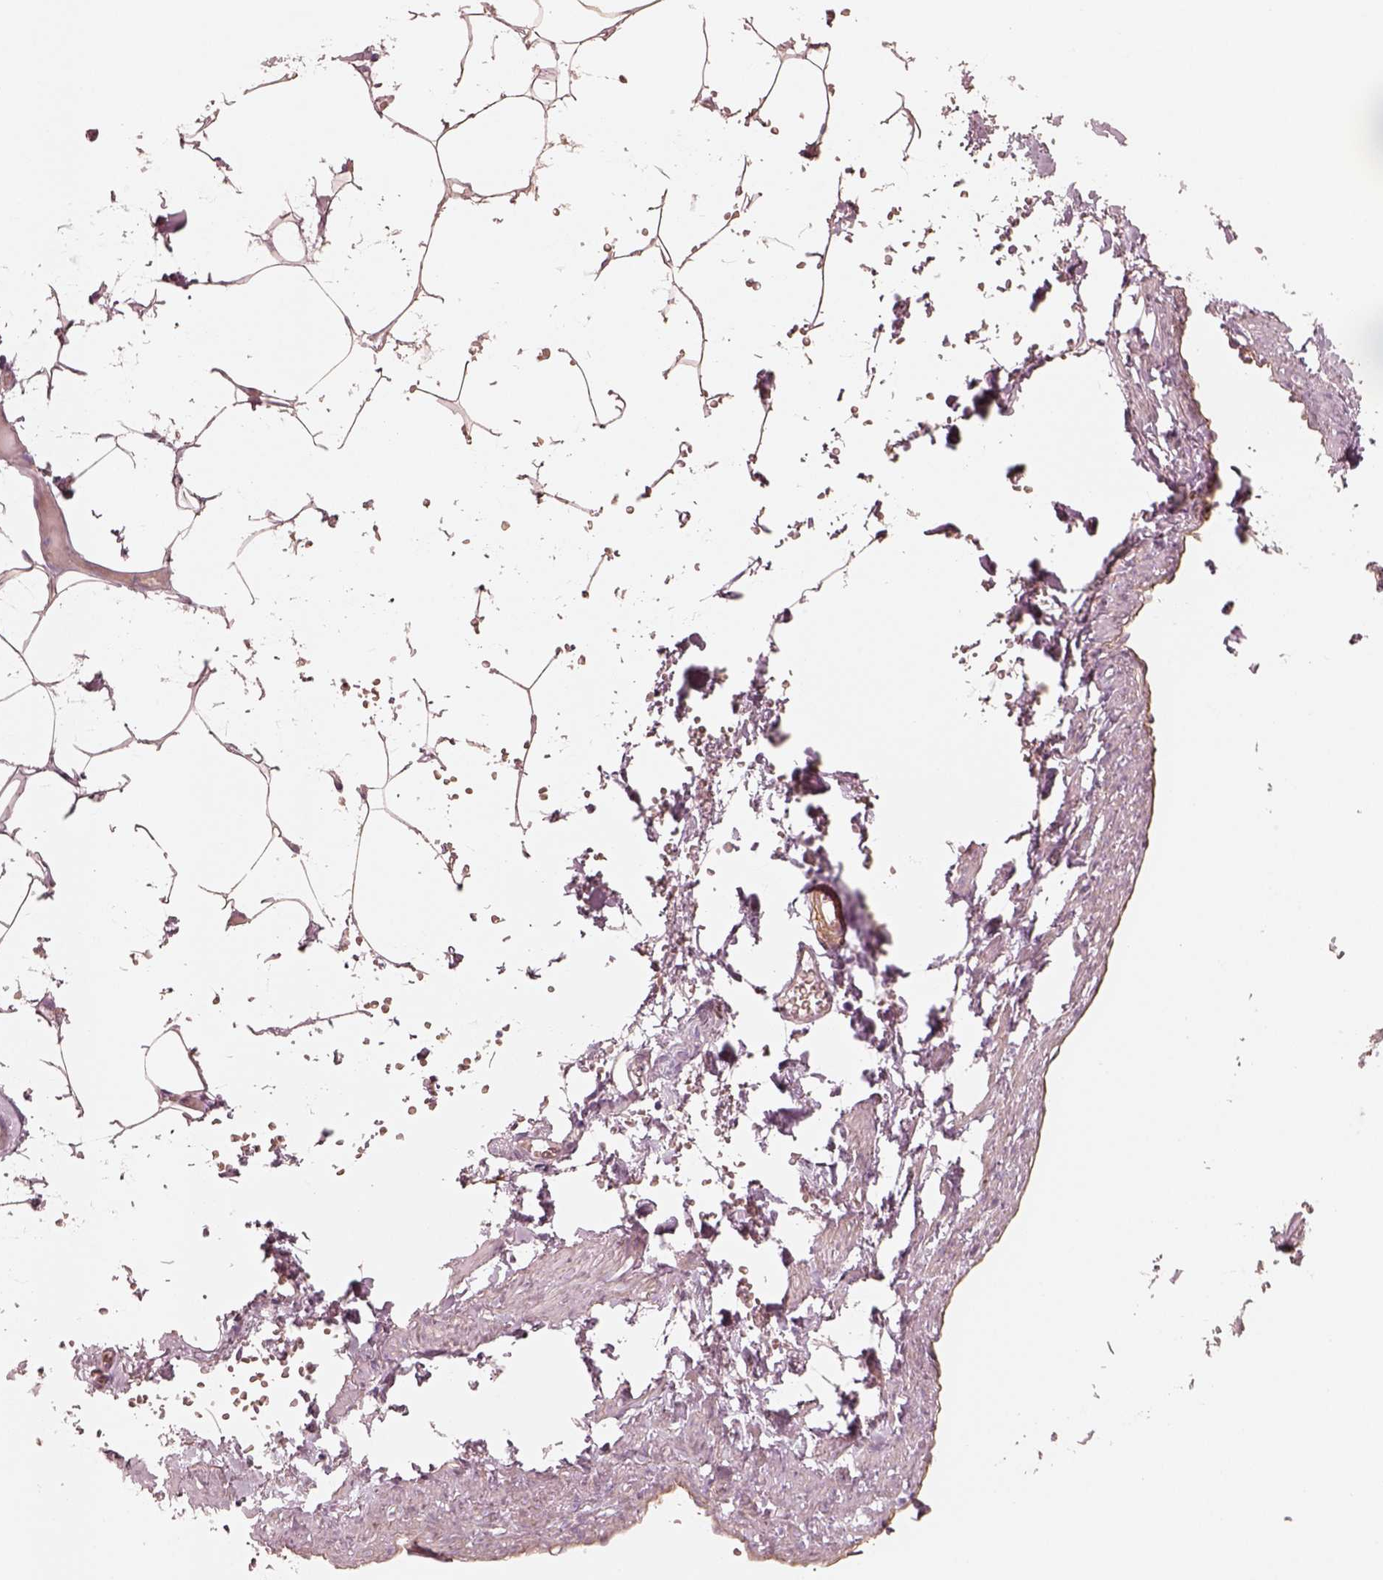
{"staining": {"intensity": "weak", "quantity": ">75%", "location": "cytoplasmic/membranous"}, "tissue": "adipose tissue", "cell_type": "Adipocytes", "image_type": "normal", "snomed": [{"axis": "morphology", "description": "Normal tissue, NOS"}, {"axis": "topography", "description": "Prostate"}, {"axis": "topography", "description": "Peripheral nerve tissue"}], "caption": "Protein expression analysis of normal human adipose tissue reveals weak cytoplasmic/membranous positivity in about >75% of adipocytes.", "gene": "CRYM", "patient": {"sex": "male", "age": 55}}